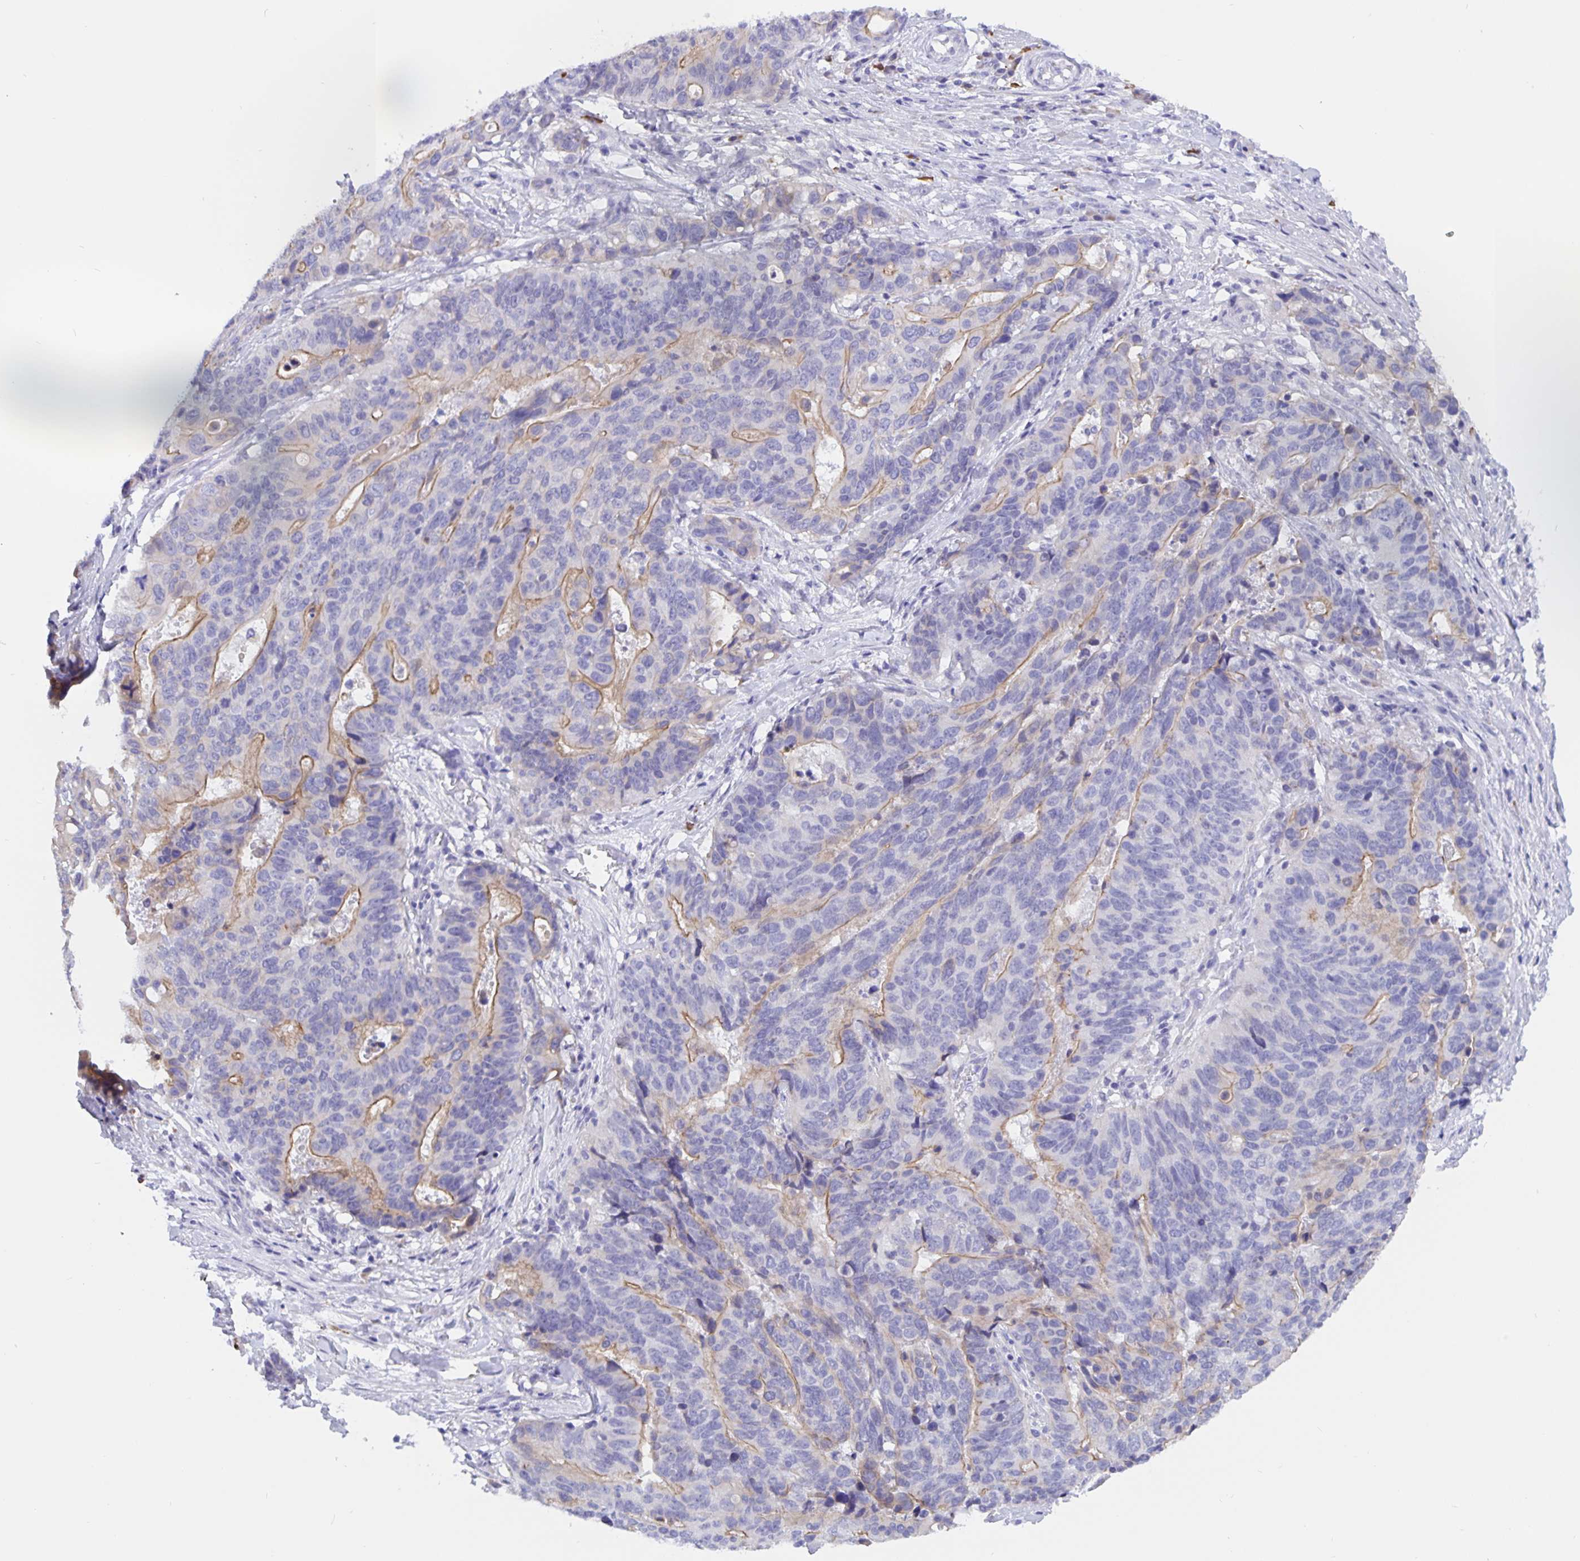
{"staining": {"intensity": "moderate", "quantity": "<25%", "location": "cytoplasmic/membranous"}, "tissue": "stomach cancer", "cell_type": "Tumor cells", "image_type": "cancer", "snomed": [{"axis": "morphology", "description": "Adenocarcinoma, NOS"}, {"axis": "topography", "description": "Stomach, upper"}], "caption": "Immunohistochemical staining of stomach cancer shows low levels of moderate cytoplasmic/membranous staining in about <25% of tumor cells. (DAB (3,3'-diaminobenzidine) IHC with brightfield microscopy, high magnification).", "gene": "ERMN", "patient": {"sex": "female", "age": 67}}